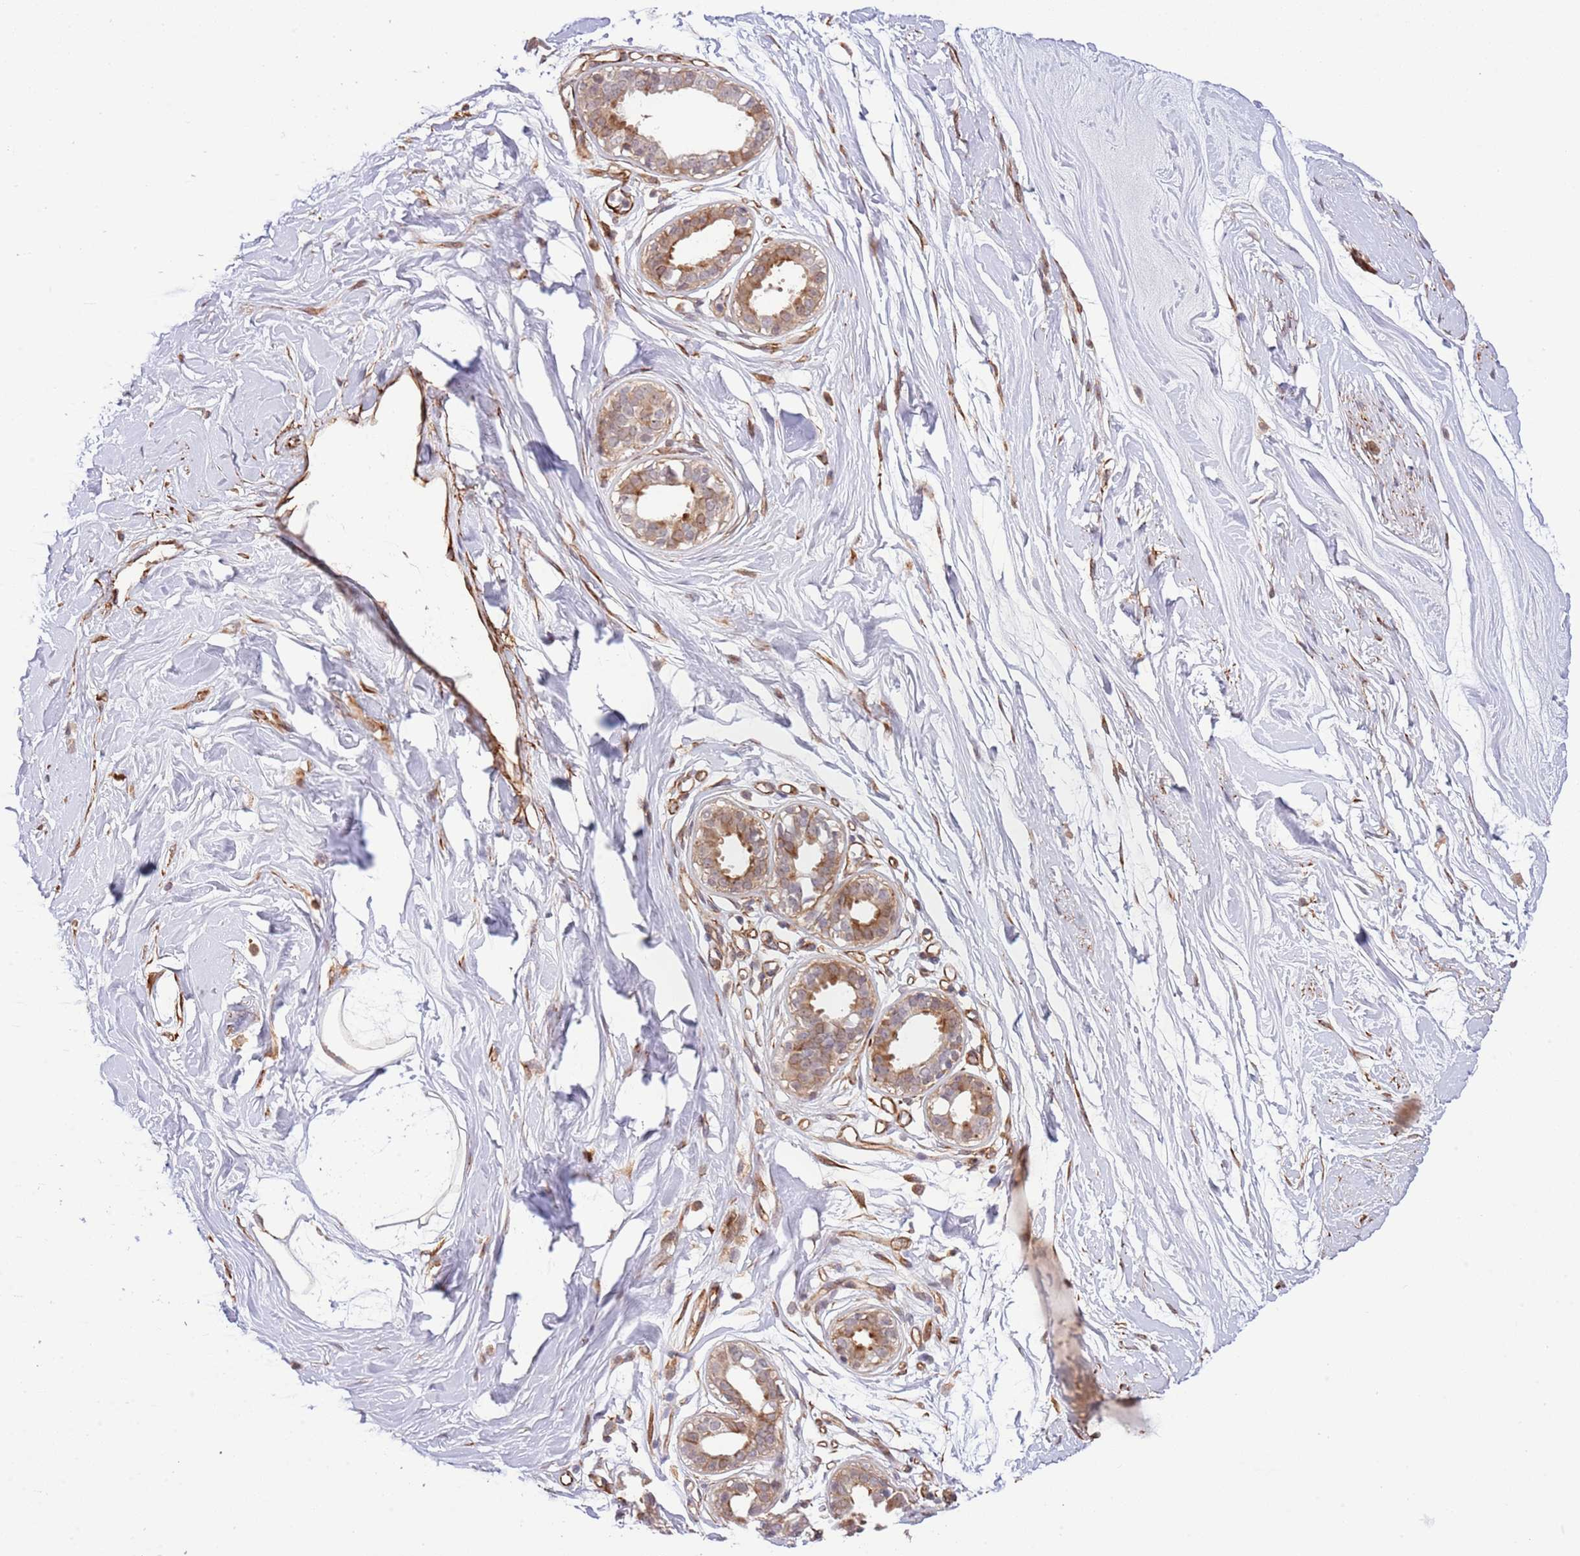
{"staining": {"intensity": "moderate", "quantity": ">75%", "location": "cytoplasmic/membranous"}, "tissue": "breast", "cell_type": "Adipocytes", "image_type": "normal", "snomed": [{"axis": "morphology", "description": "Normal tissue, NOS"}, {"axis": "topography", "description": "Breast"}], "caption": "Normal breast reveals moderate cytoplasmic/membranous expression in approximately >75% of adipocytes, visualized by immunohistochemistry. The protein of interest is shown in brown color, while the nuclei are stained blue.", "gene": "NEK3", "patient": {"sex": "female", "age": 45}}